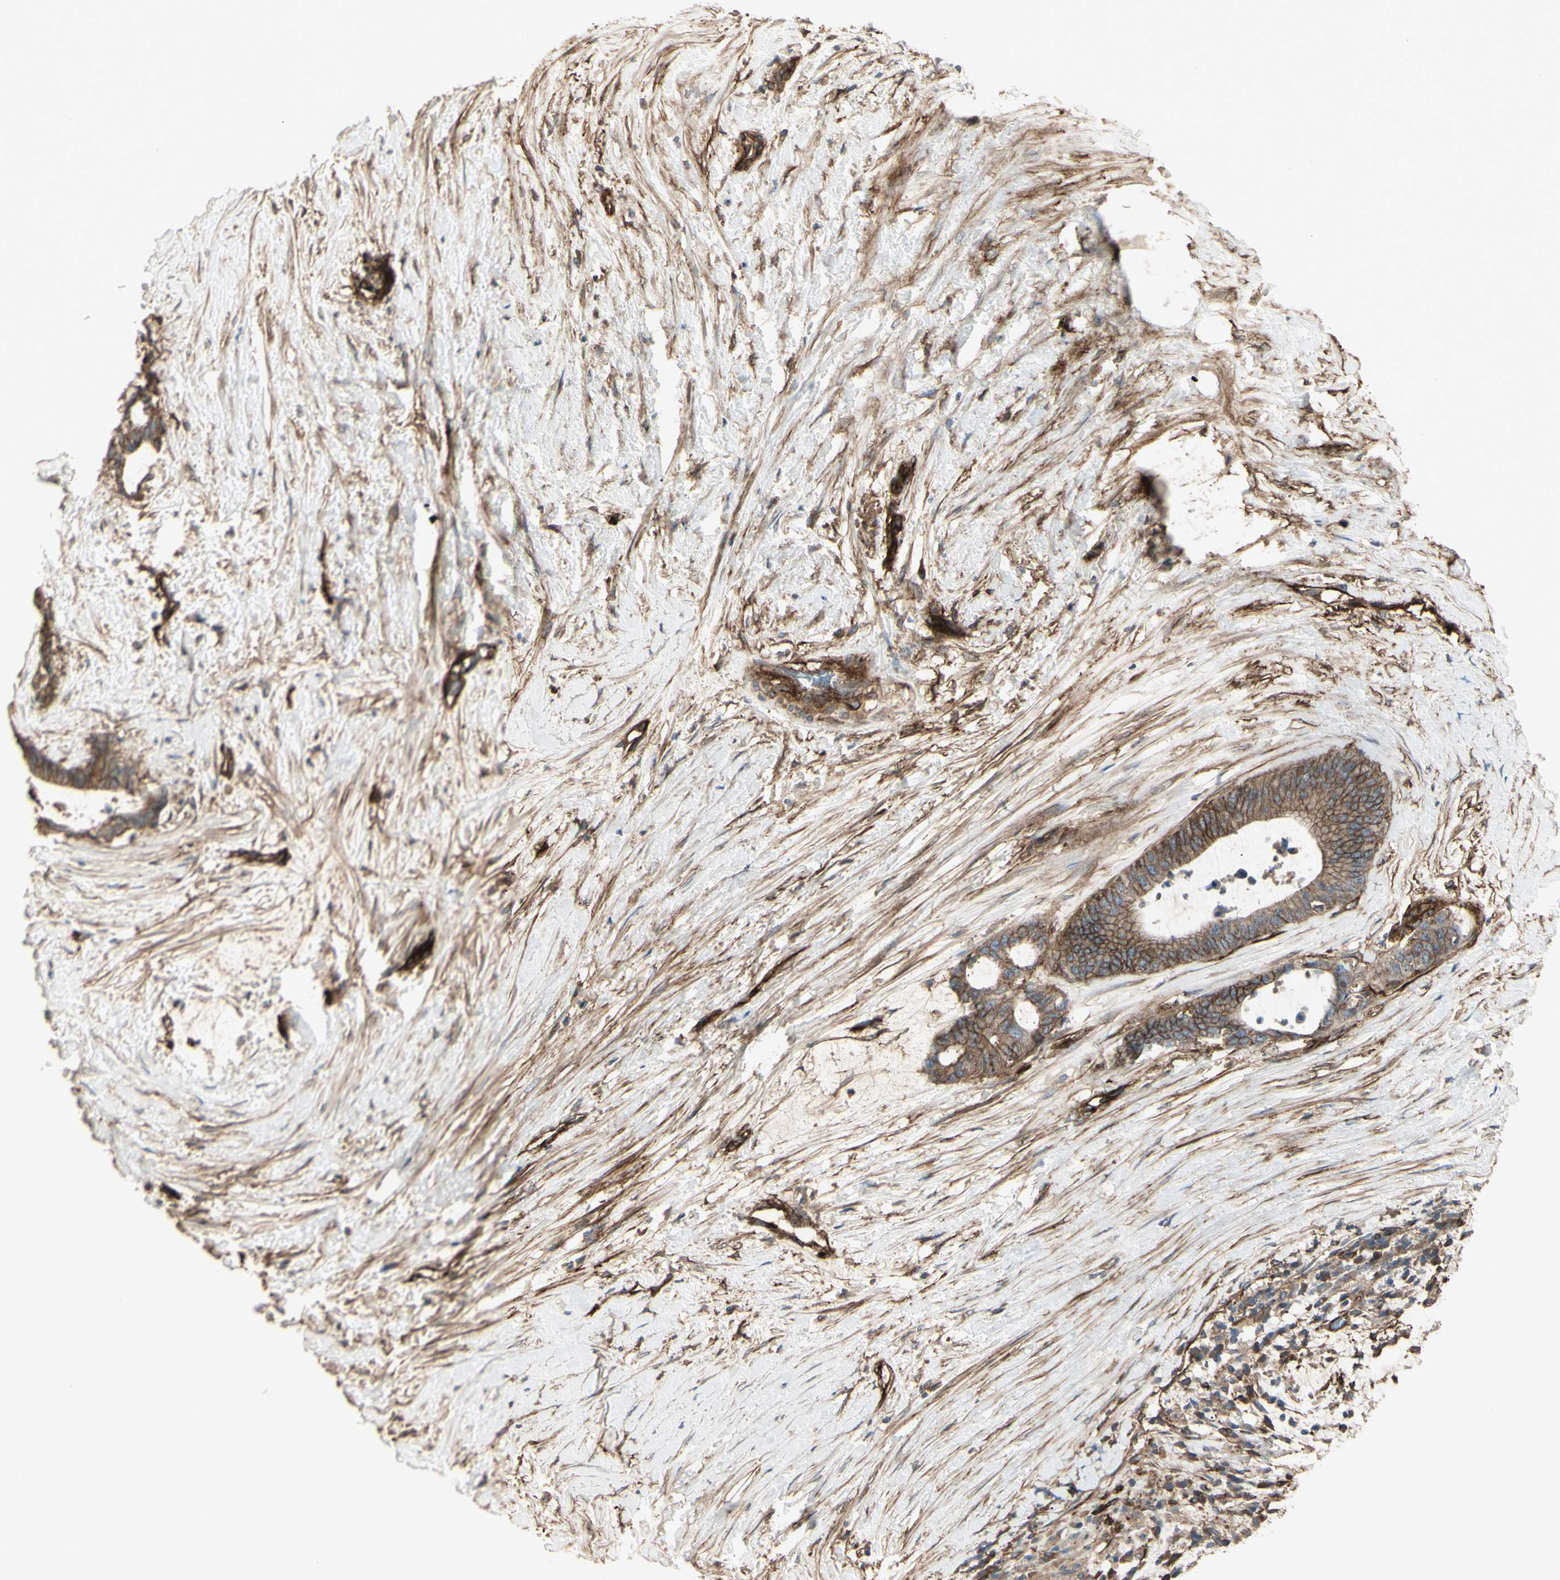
{"staining": {"intensity": "moderate", "quantity": ">75%", "location": "cytoplasmic/membranous"}, "tissue": "liver cancer", "cell_type": "Tumor cells", "image_type": "cancer", "snomed": [{"axis": "morphology", "description": "Cholangiocarcinoma"}, {"axis": "topography", "description": "Liver"}], "caption": "Protein staining exhibits moderate cytoplasmic/membranous positivity in about >75% of tumor cells in liver cancer (cholangiocarcinoma). Using DAB (3,3'-diaminobenzidine) (brown) and hematoxylin (blue) stains, captured at high magnification using brightfield microscopy.", "gene": "CD276", "patient": {"sex": "female", "age": 73}}